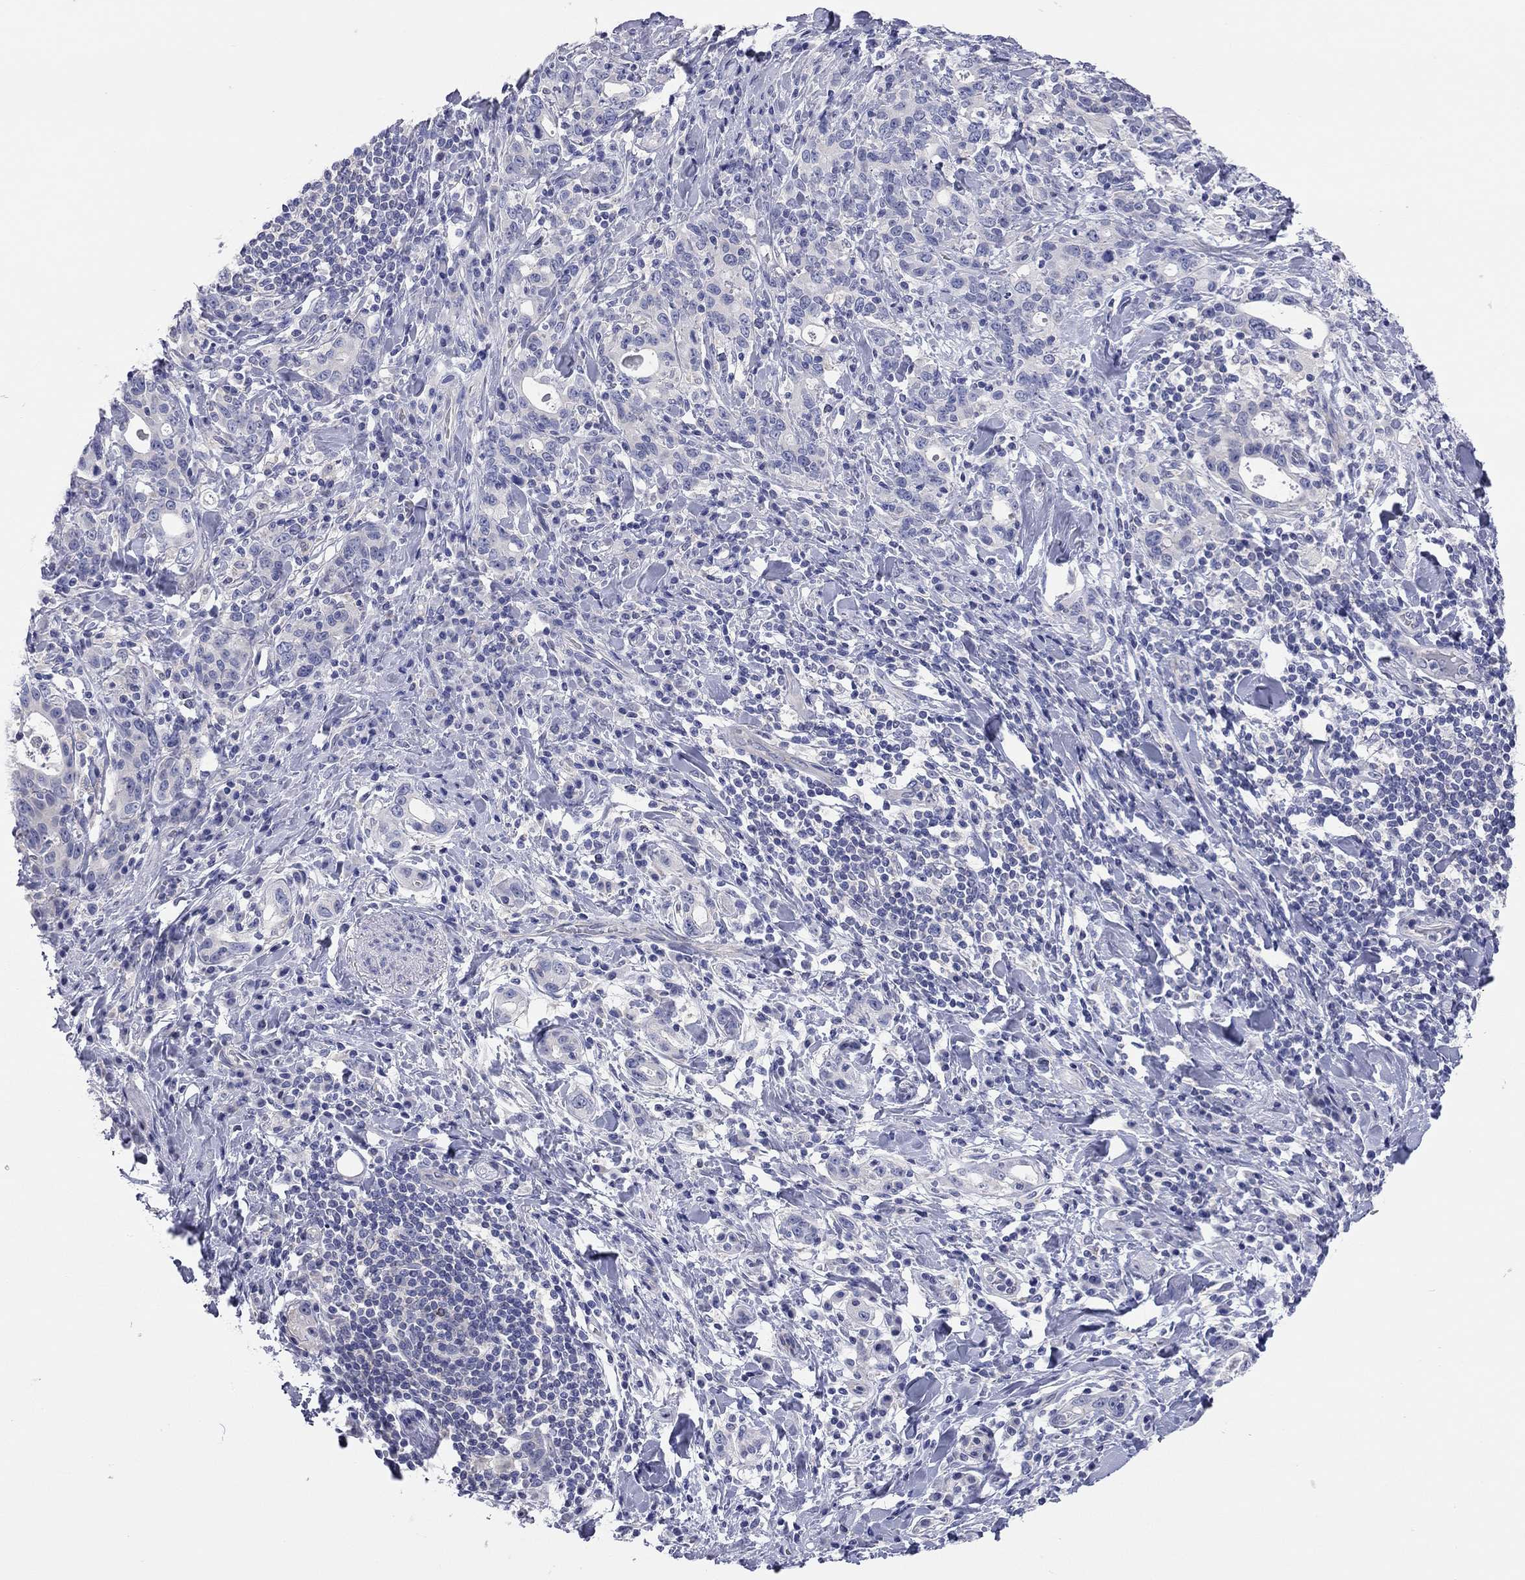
{"staining": {"intensity": "negative", "quantity": "none", "location": "none"}, "tissue": "stomach cancer", "cell_type": "Tumor cells", "image_type": "cancer", "snomed": [{"axis": "morphology", "description": "Adenocarcinoma, NOS"}, {"axis": "topography", "description": "Stomach"}], "caption": "There is no significant staining in tumor cells of stomach cancer (adenocarcinoma).", "gene": "TMEM221", "patient": {"sex": "male", "age": 79}}